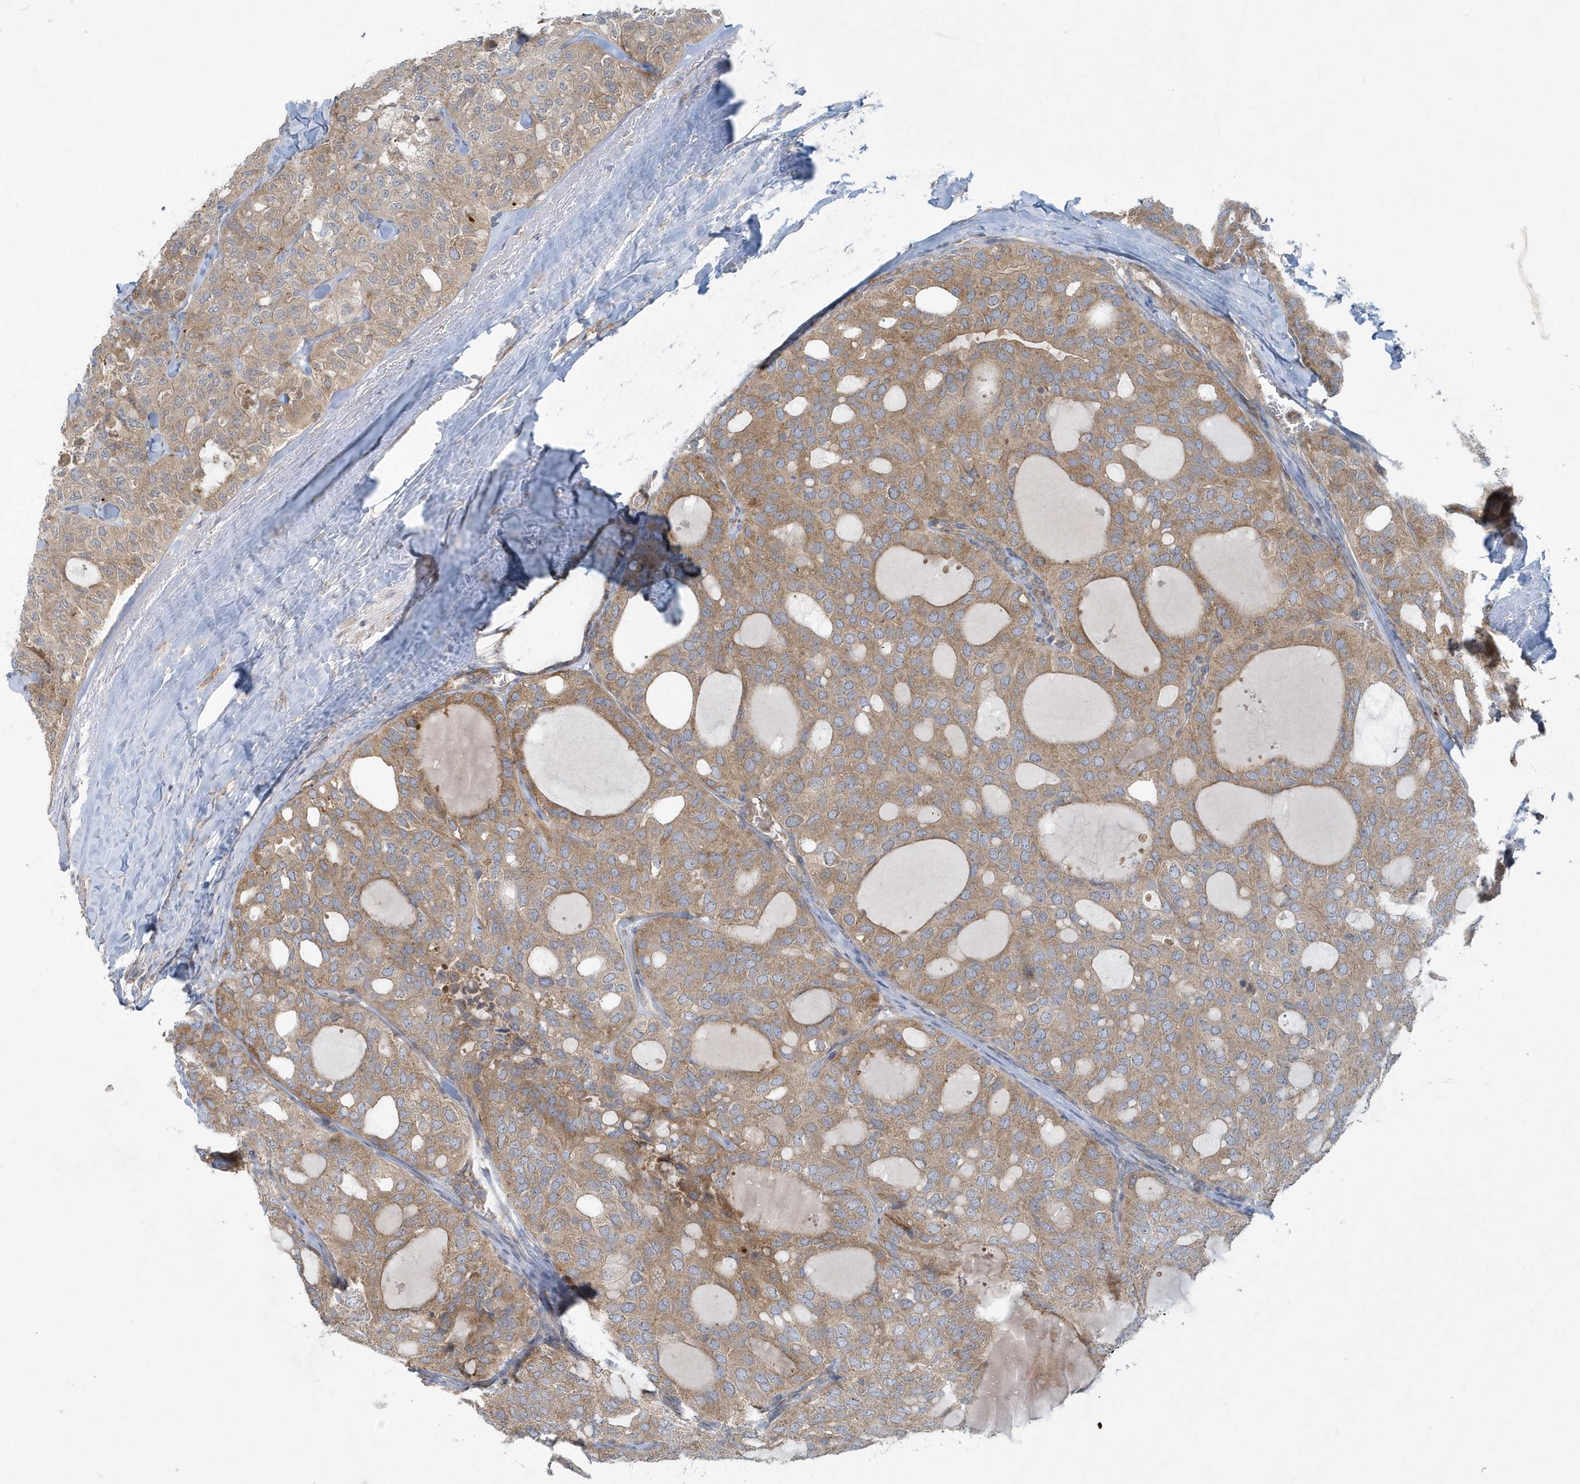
{"staining": {"intensity": "moderate", "quantity": ">75%", "location": "cytoplasmic/membranous"}, "tissue": "thyroid cancer", "cell_type": "Tumor cells", "image_type": "cancer", "snomed": [{"axis": "morphology", "description": "Follicular adenoma carcinoma, NOS"}, {"axis": "topography", "description": "Thyroid gland"}], "caption": "A micrograph of follicular adenoma carcinoma (thyroid) stained for a protein demonstrates moderate cytoplasmic/membranous brown staining in tumor cells. Nuclei are stained in blue.", "gene": "CNOT10", "patient": {"sex": "male", "age": 75}}